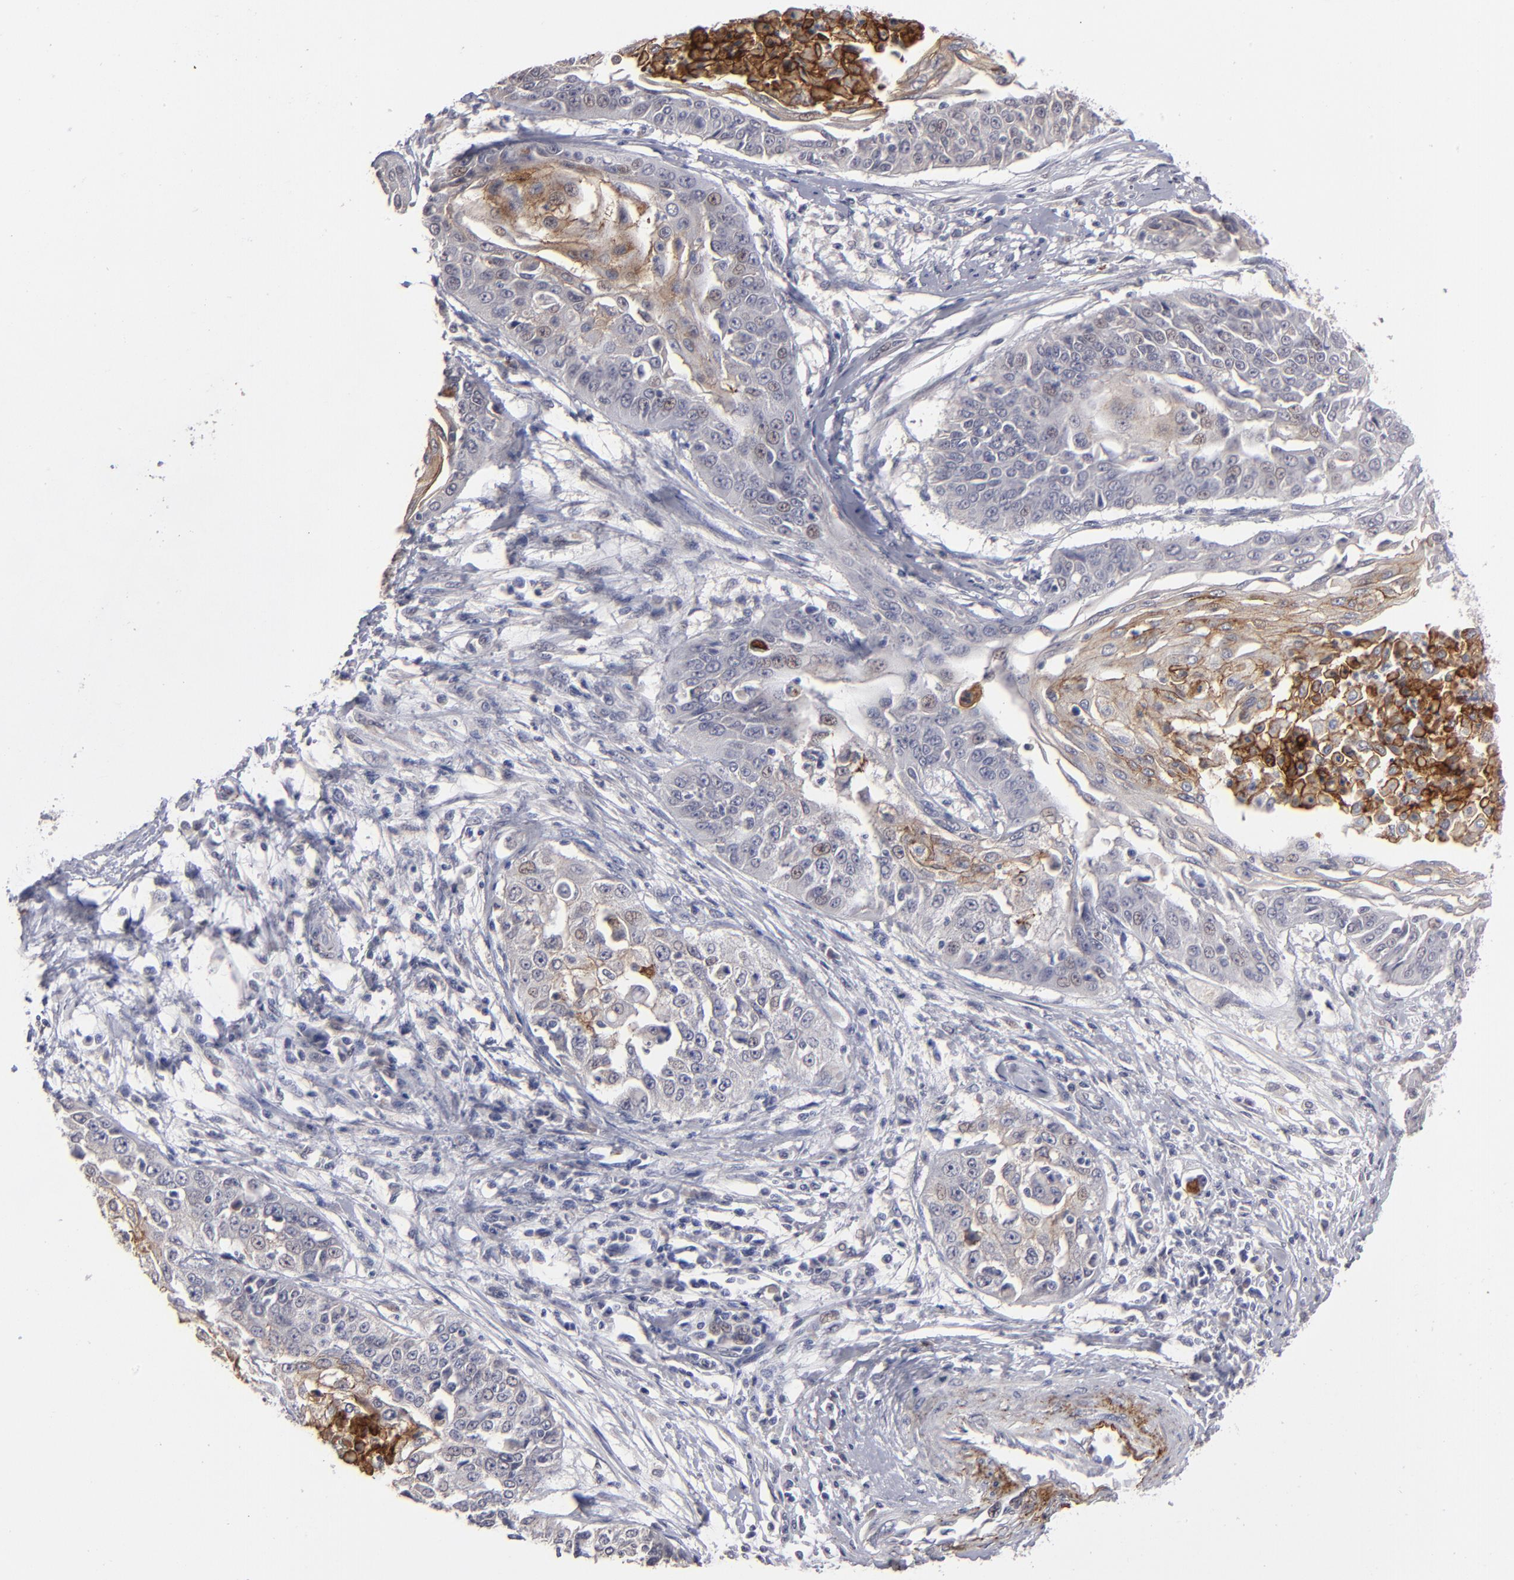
{"staining": {"intensity": "moderate", "quantity": "25%-75%", "location": "cytoplasmic/membranous"}, "tissue": "cervical cancer", "cell_type": "Tumor cells", "image_type": "cancer", "snomed": [{"axis": "morphology", "description": "Squamous cell carcinoma, NOS"}, {"axis": "topography", "description": "Cervix"}], "caption": "Brown immunohistochemical staining in human cervical squamous cell carcinoma shows moderate cytoplasmic/membranous expression in about 25%-75% of tumor cells. (Brightfield microscopy of DAB IHC at high magnification).", "gene": "GPM6B", "patient": {"sex": "female", "age": 64}}